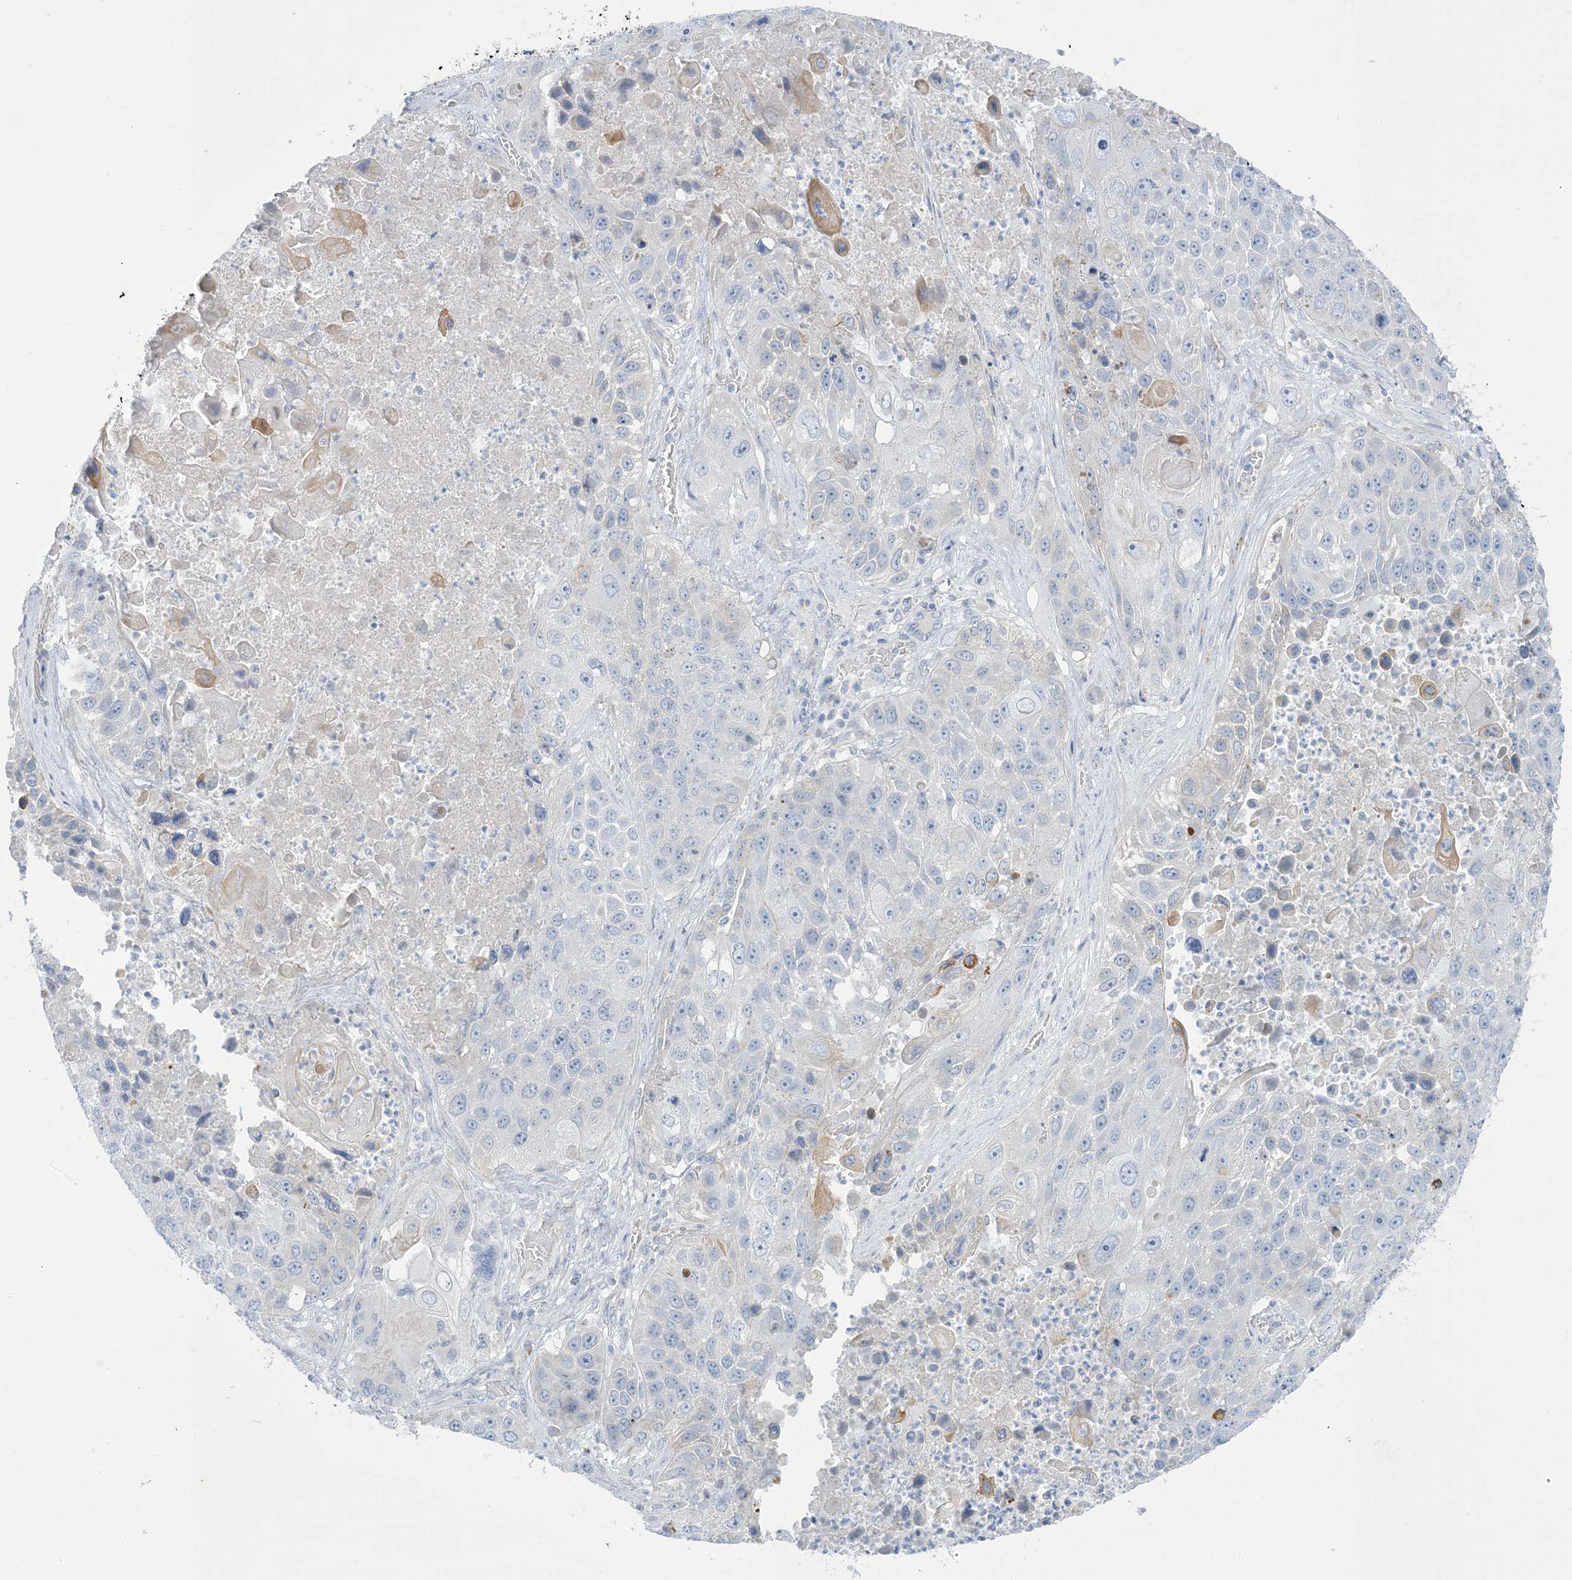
{"staining": {"intensity": "negative", "quantity": "none", "location": "none"}, "tissue": "lung cancer", "cell_type": "Tumor cells", "image_type": "cancer", "snomed": [{"axis": "morphology", "description": "Squamous cell carcinoma, NOS"}, {"axis": "topography", "description": "Lung"}], "caption": "A high-resolution photomicrograph shows immunohistochemistry (IHC) staining of lung cancer, which reveals no significant expression in tumor cells. The staining is performed using DAB (3,3'-diaminobenzidine) brown chromogen with nuclei counter-stained in using hematoxylin.", "gene": "XIRP2", "patient": {"sex": "male", "age": 61}}